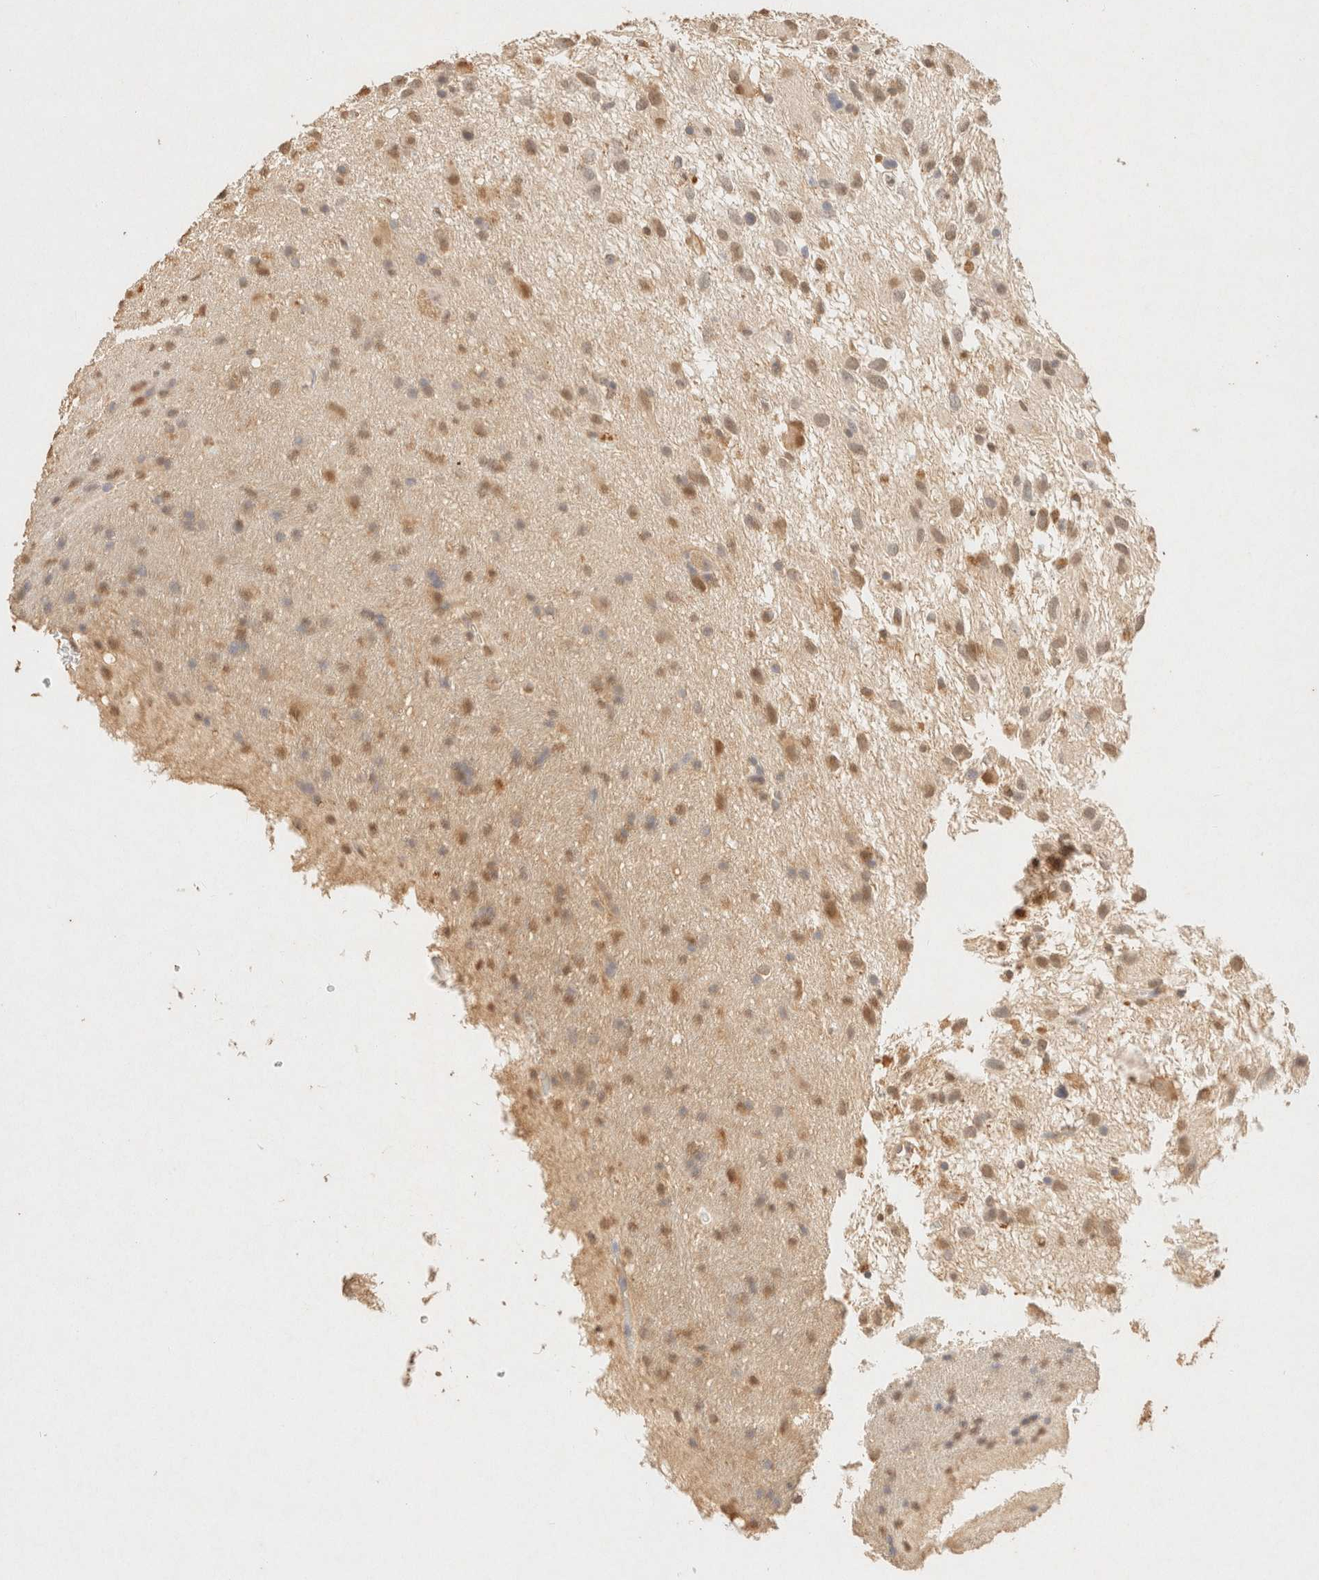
{"staining": {"intensity": "moderate", "quantity": ">75%", "location": "cytoplasmic/membranous,nuclear"}, "tissue": "glioma", "cell_type": "Tumor cells", "image_type": "cancer", "snomed": [{"axis": "morphology", "description": "Glioma, malignant, Low grade"}, {"axis": "topography", "description": "Brain"}], "caption": "Glioma stained with a brown dye shows moderate cytoplasmic/membranous and nuclear positive staining in approximately >75% of tumor cells.", "gene": "S100A13", "patient": {"sex": "male", "age": 77}}